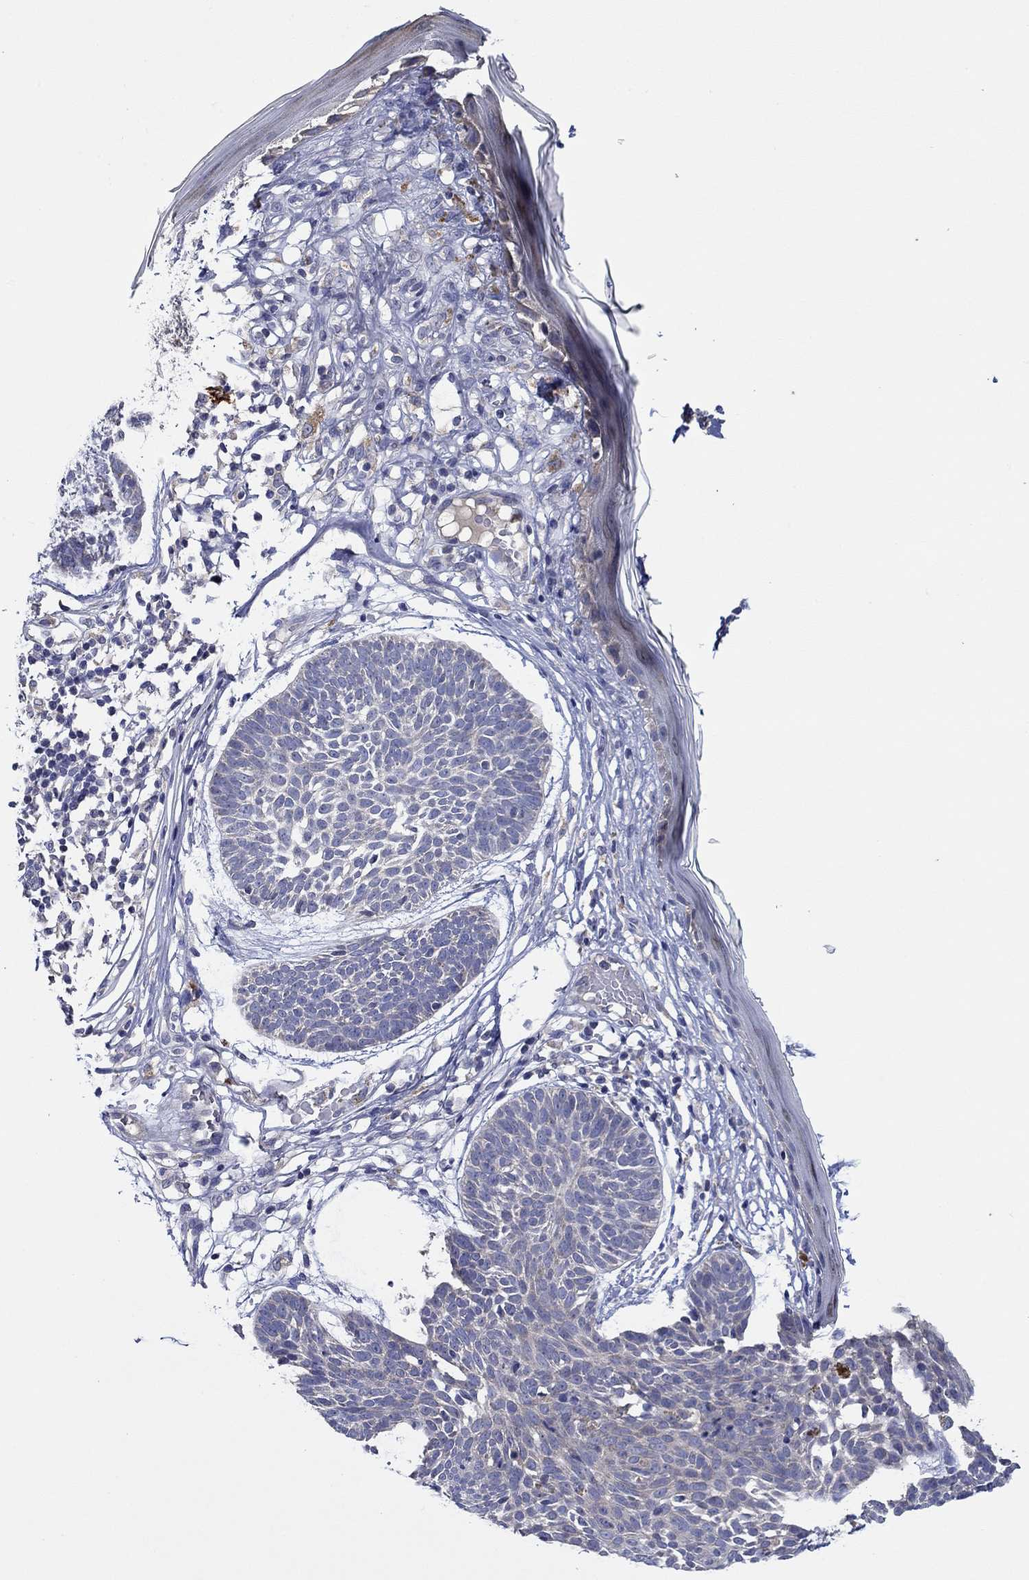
{"staining": {"intensity": "negative", "quantity": "none", "location": "none"}, "tissue": "skin cancer", "cell_type": "Tumor cells", "image_type": "cancer", "snomed": [{"axis": "morphology", "description": "Basal cell carcinoma"}, {"axis": "topography", "description": "Skin"}], "caption": "This photomicrograph is of skin cancer stained with IHC to label a protein in brown with the nuclei are counter-stained blue. There is no staining in tumor cells. (DAB (3,3'-diaminobenzidine) immunohistochemistry, high magnification).", "gene": "CHIT1", "patient": {"sex": "male", "age": 85}}